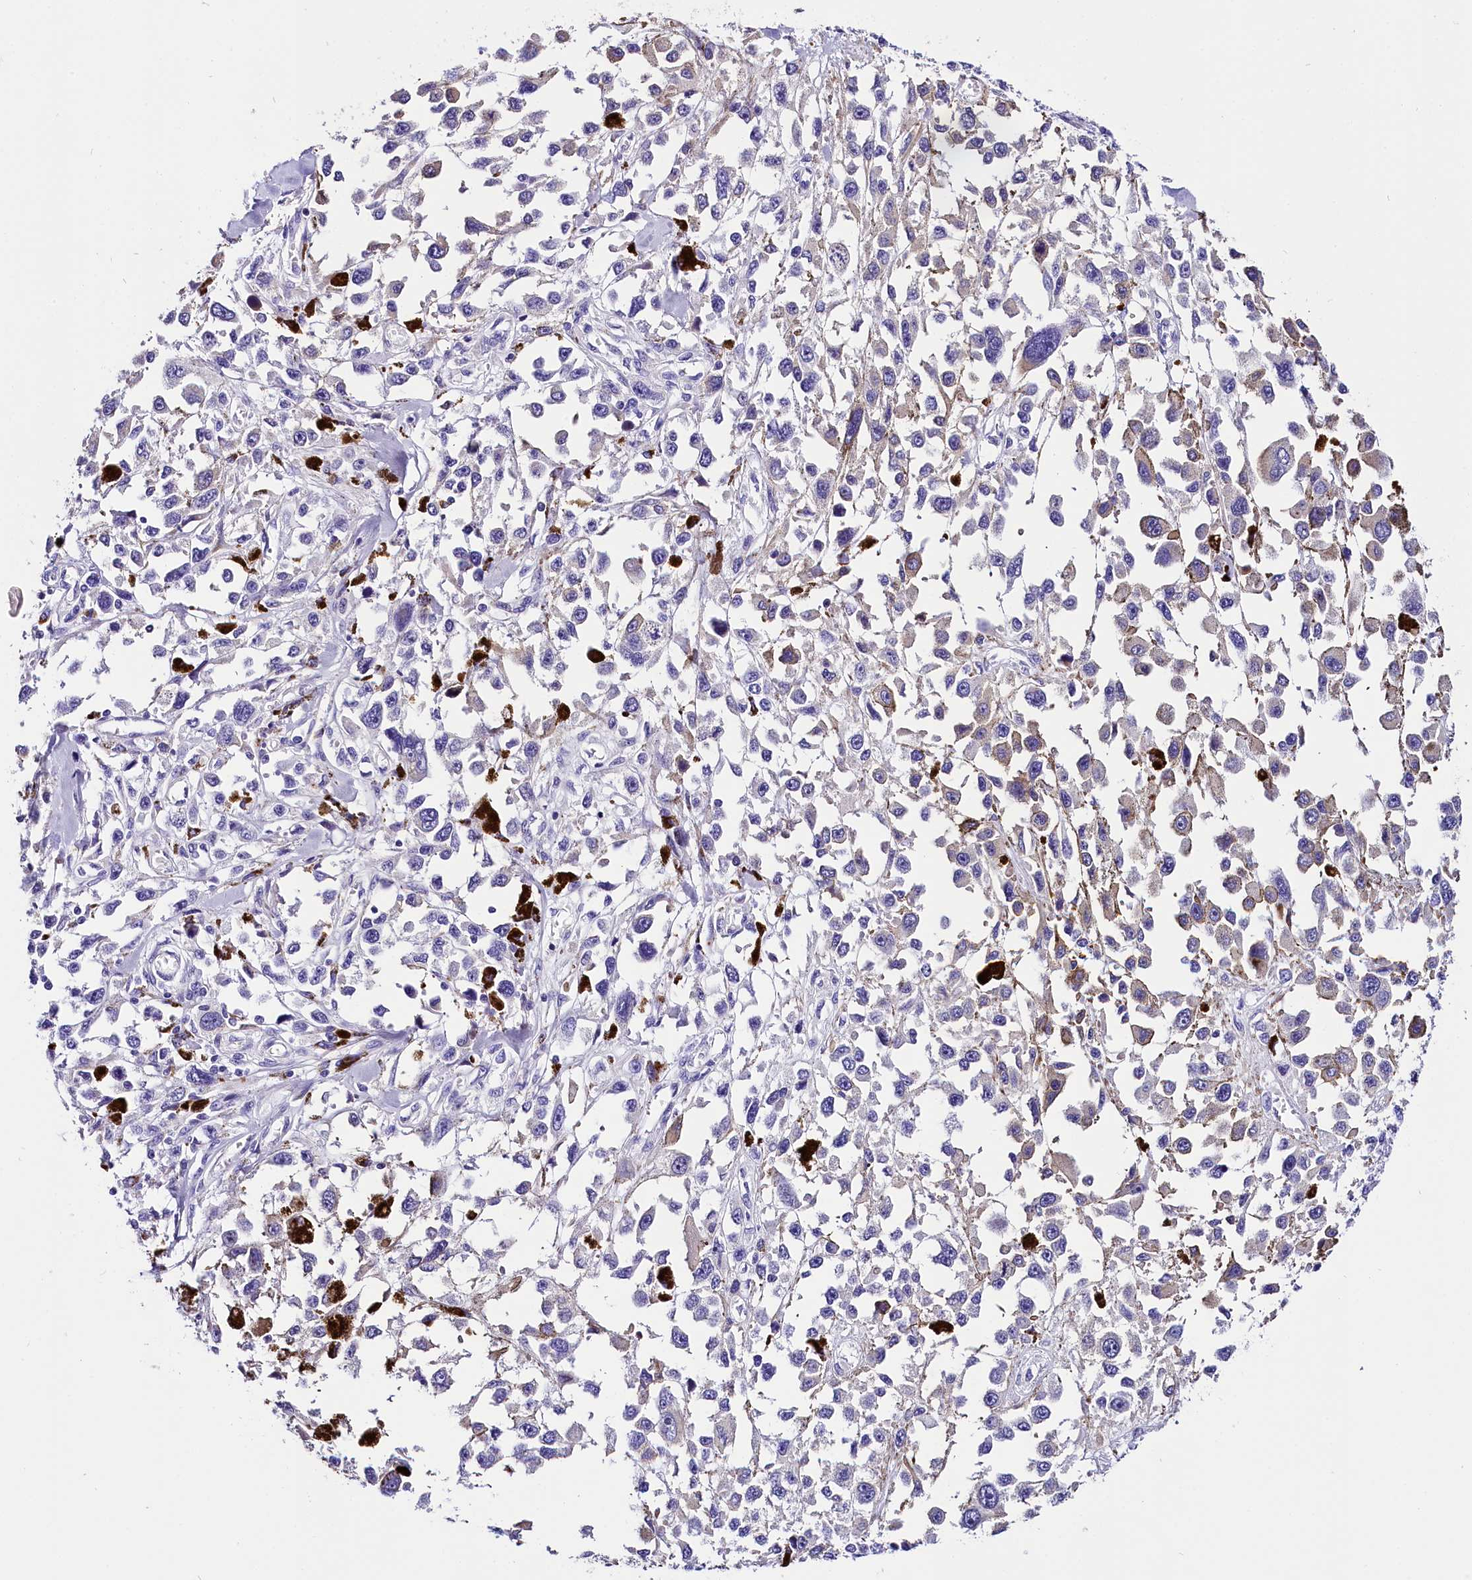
{"staining": {"intensity": "negative", "quantity": "none", "location": "none"}, "tissue": "melanoma", "cell_type": "Tumor cells", "image_type": "cancer", "snomed": [{"axis": "morphology", "description": "Malignant melanoma, Metastatic site"}, {"axis": "topography", "description": "Lymph node"}], "caption": "Tumor cells show no significant expression in malignant melanoma (metastatic site).", "gene": "ACAA2", "patient": {"sex": "male", "age": 59}}